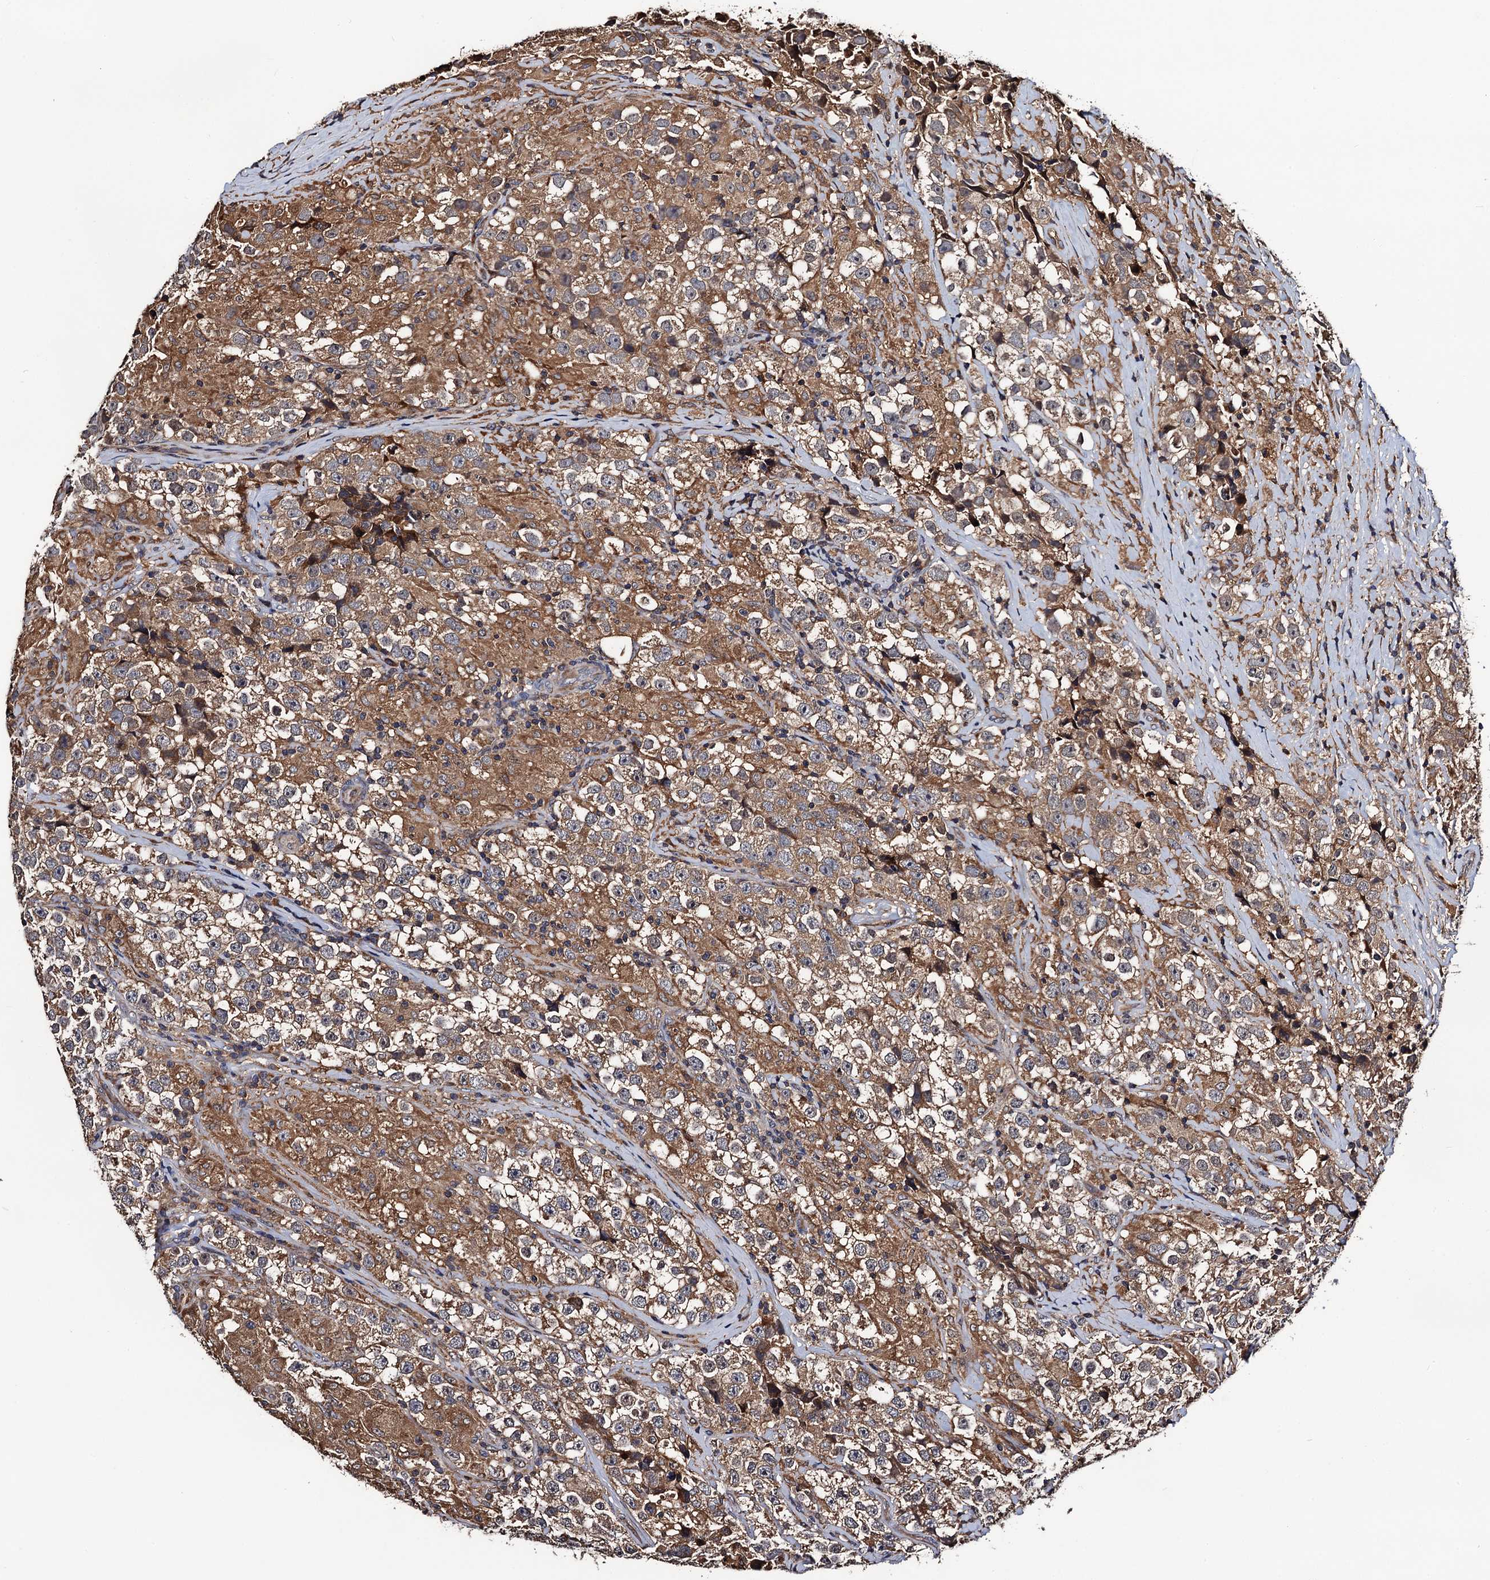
{"staining": {"intensity": "moderate", "quantity": ">75%", "location": "cytoplasmic/membranous"}, "tissue": "testis cancer", "cell_type": "Tumor cells", "image_type": "cancer", "snomed": [{"axis": "morphology", "description": "Seminoma, NOS"}, {"axis": "topography", "description": "Testis"}], "caption": "Seminoma (testis) stained for a protein shows moderate cytoplasmic/membranous positivity in tumor cells.", "gene": "RGS11", "patient": {"sex": "male", "age": 46}}